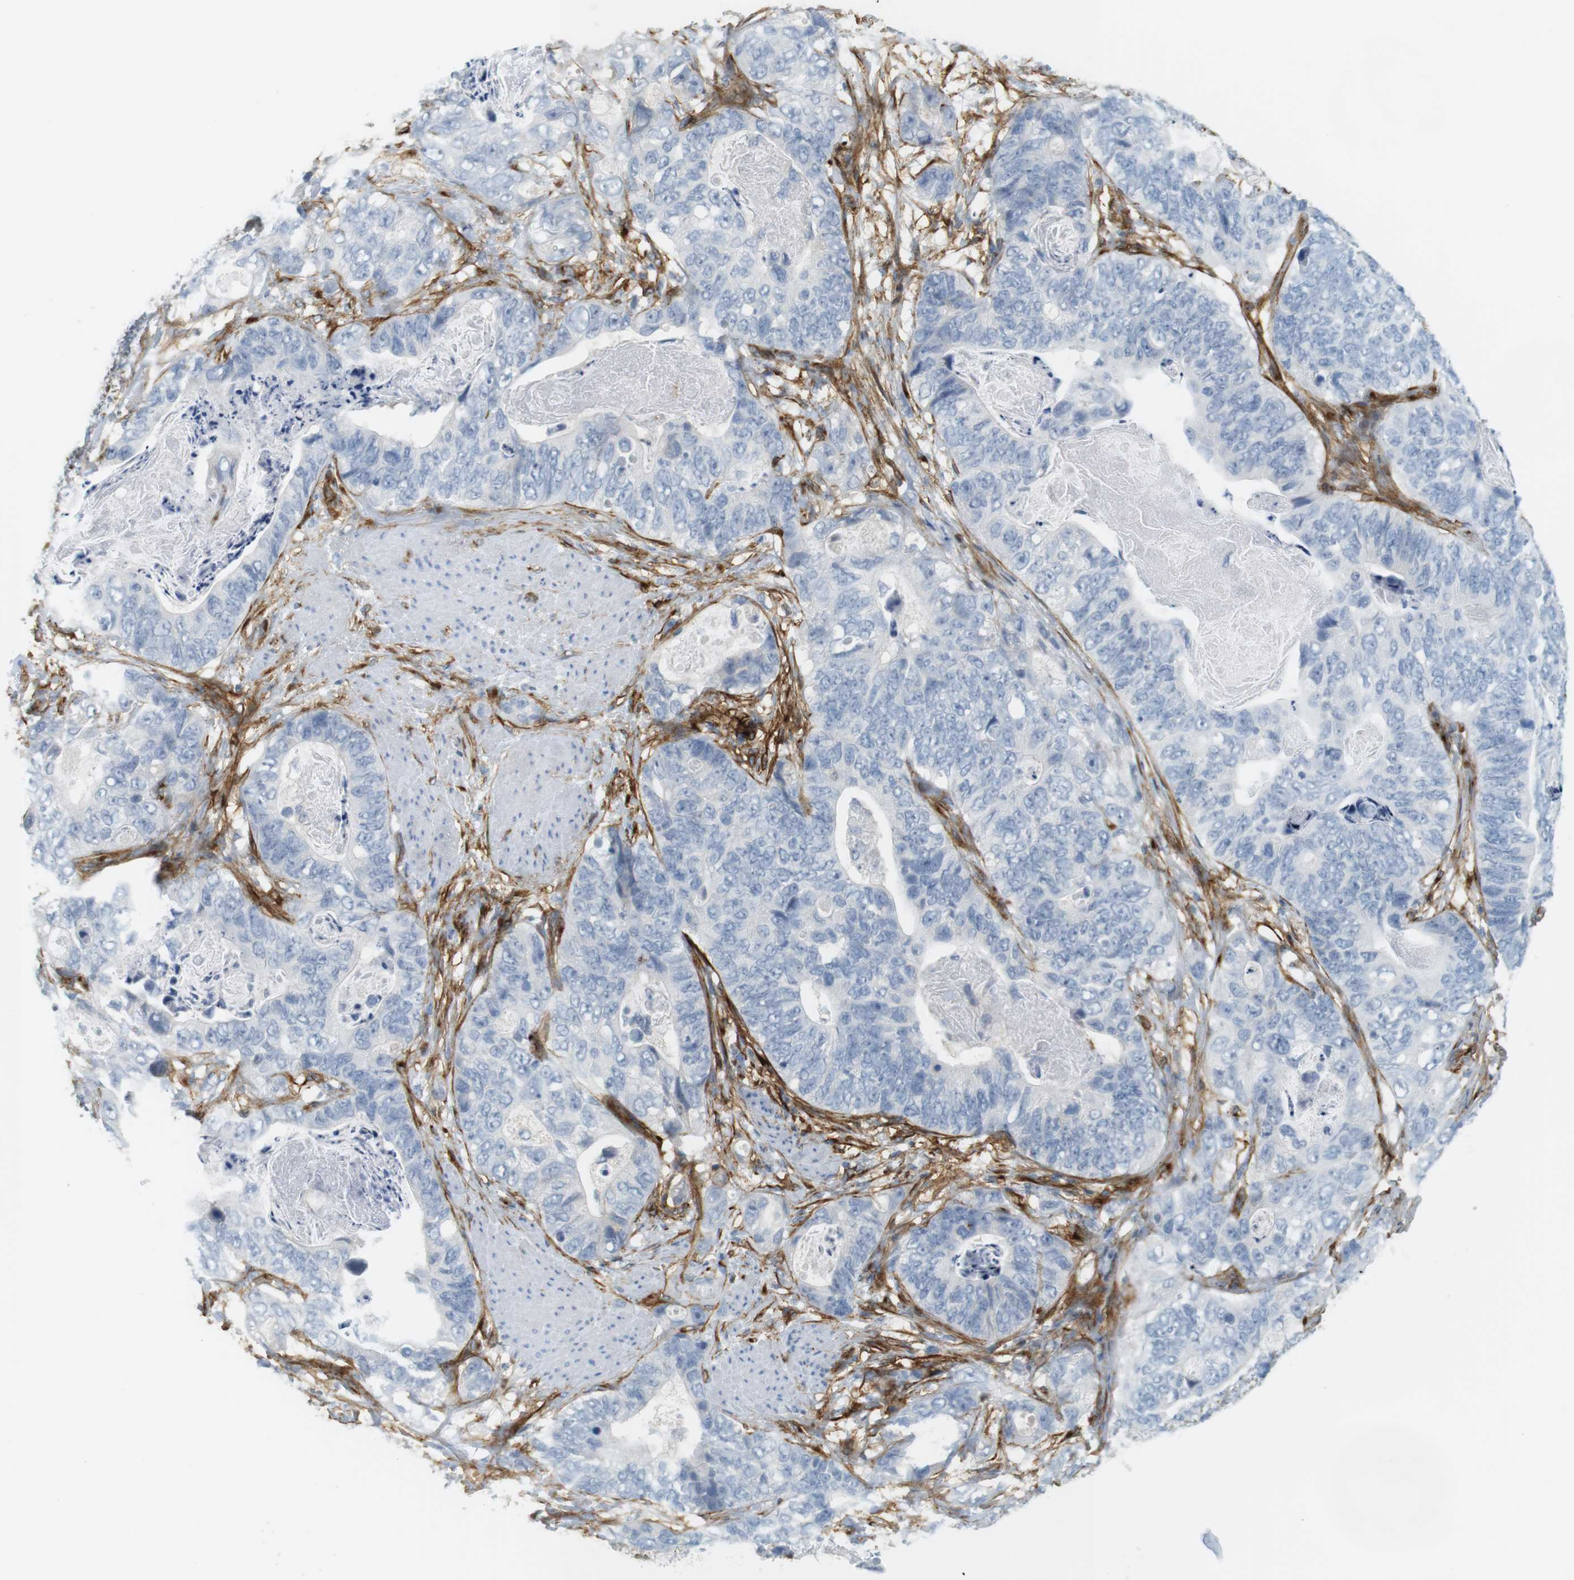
{"staining": {"intensity": "negative", "quantity": "none", "location": "none"}, "tissue": "stomach cancer", "cell_type": "Tumor cells", "image_type": "cancer", "snomed": [{"axis": "morphology", "description": "Adenocarcinoma, NOS"}, {"axis": "topography", "description": "Stomach"}], "caption": "High magnification brightfield microscopy of stomach cancer stained with DAB (brown) and counterstained with hematoxylin (blue): tumor cells show no significant staining. (Brightfield microscopy of DAB IHC at high magnification).", "gene": "F2R", "patient": {"sex": "female", "age": 89}}